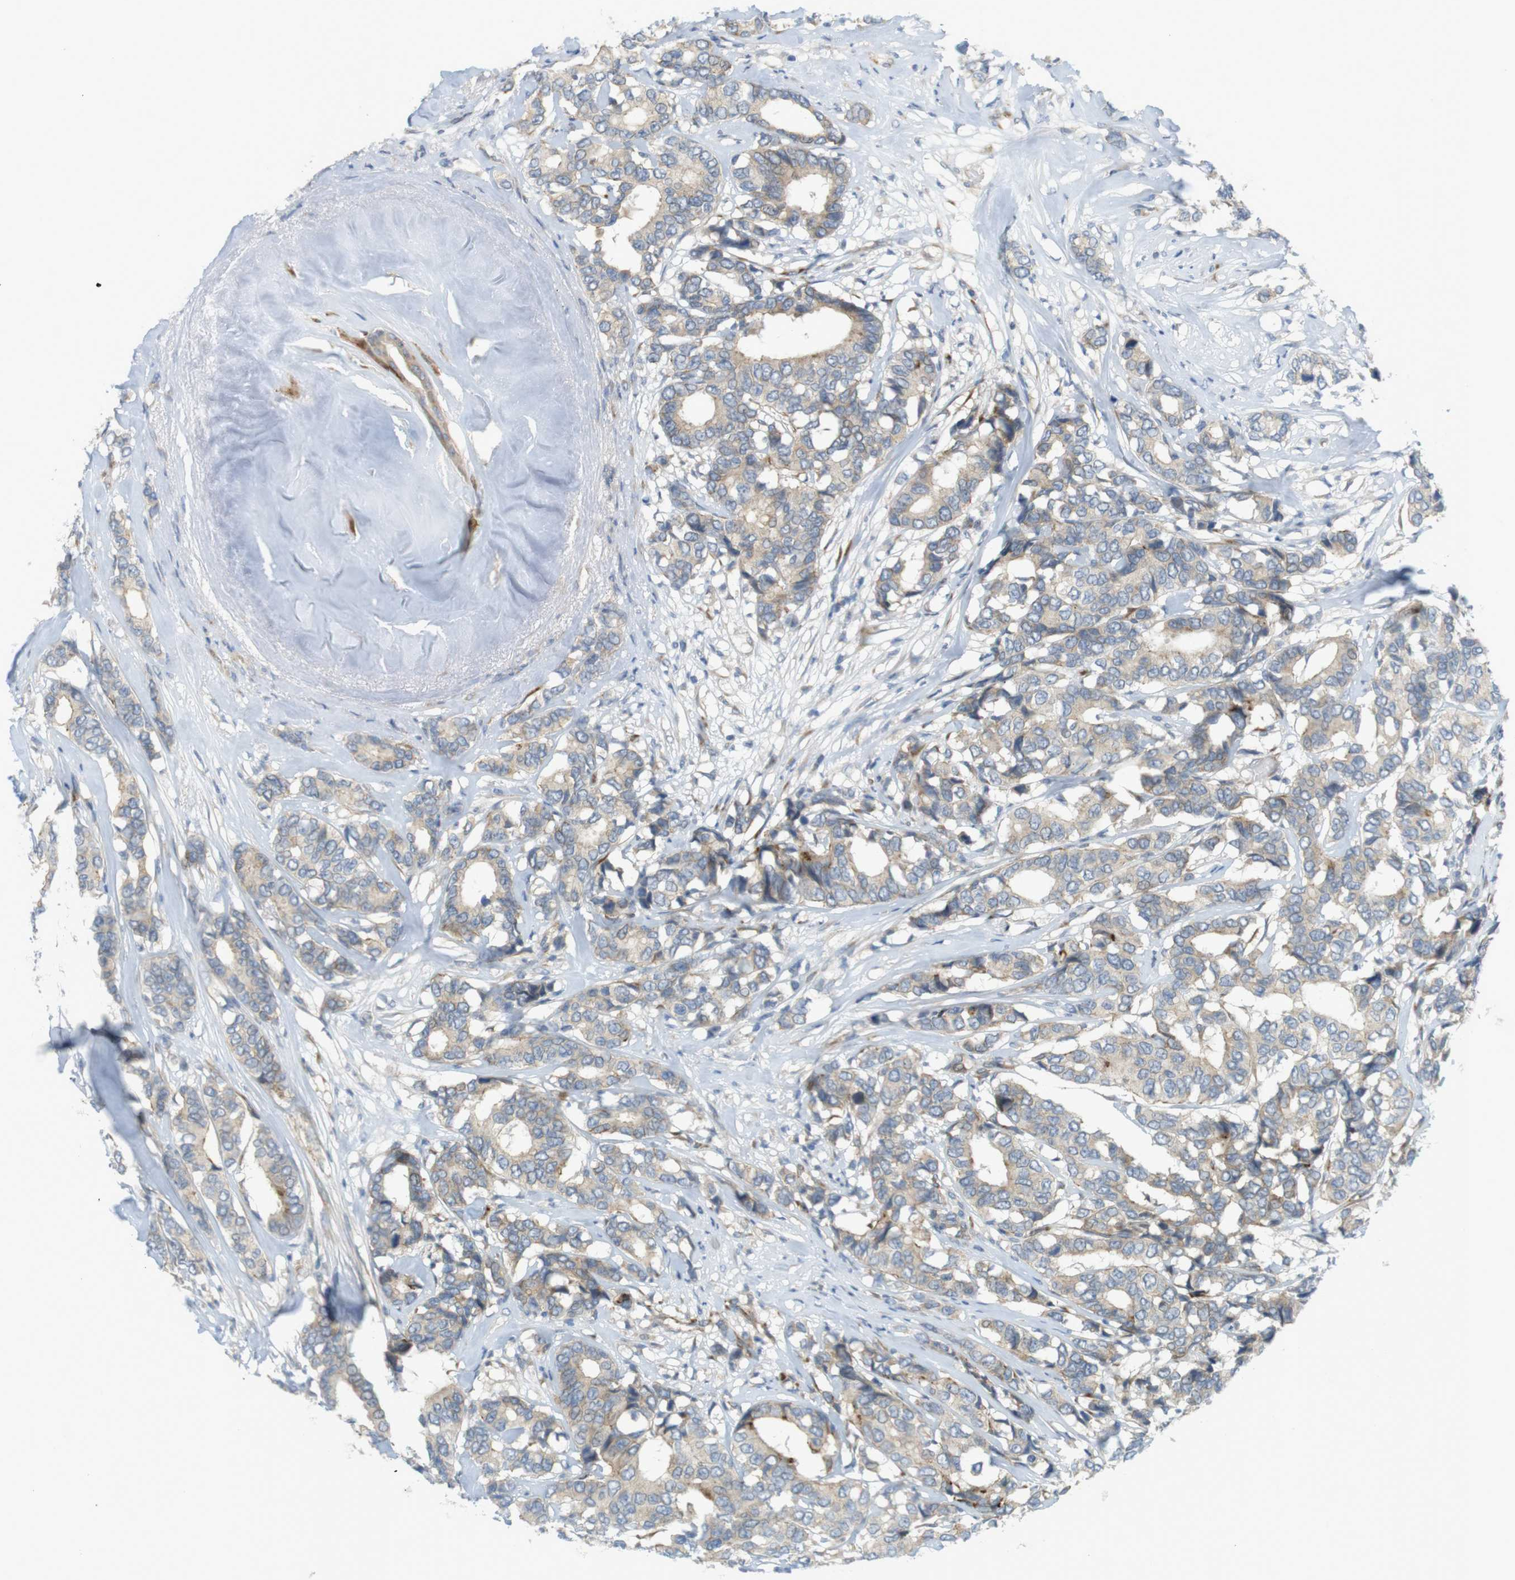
{"staining": {"intensity": "weak", "quantity": ">75%", "location": "cytoplasmic/membranous"}, "tissue": "breast cancer", "cell_type": "Tumor cells", "image_type": "cancer", "snomed": [{"axis": "morphology", "description": "Duct carcinoma"}, {"axis": "topography", "description": "Breast"}], "caption": "Immunohistochemical staining of breast cancer (intraductal carcinoma) displays weak cytoplasmic/membranous protein staining in about >75% of tumor cells.", "gene": "GJC3", "patient": {"sex": "female", "age": 87}}